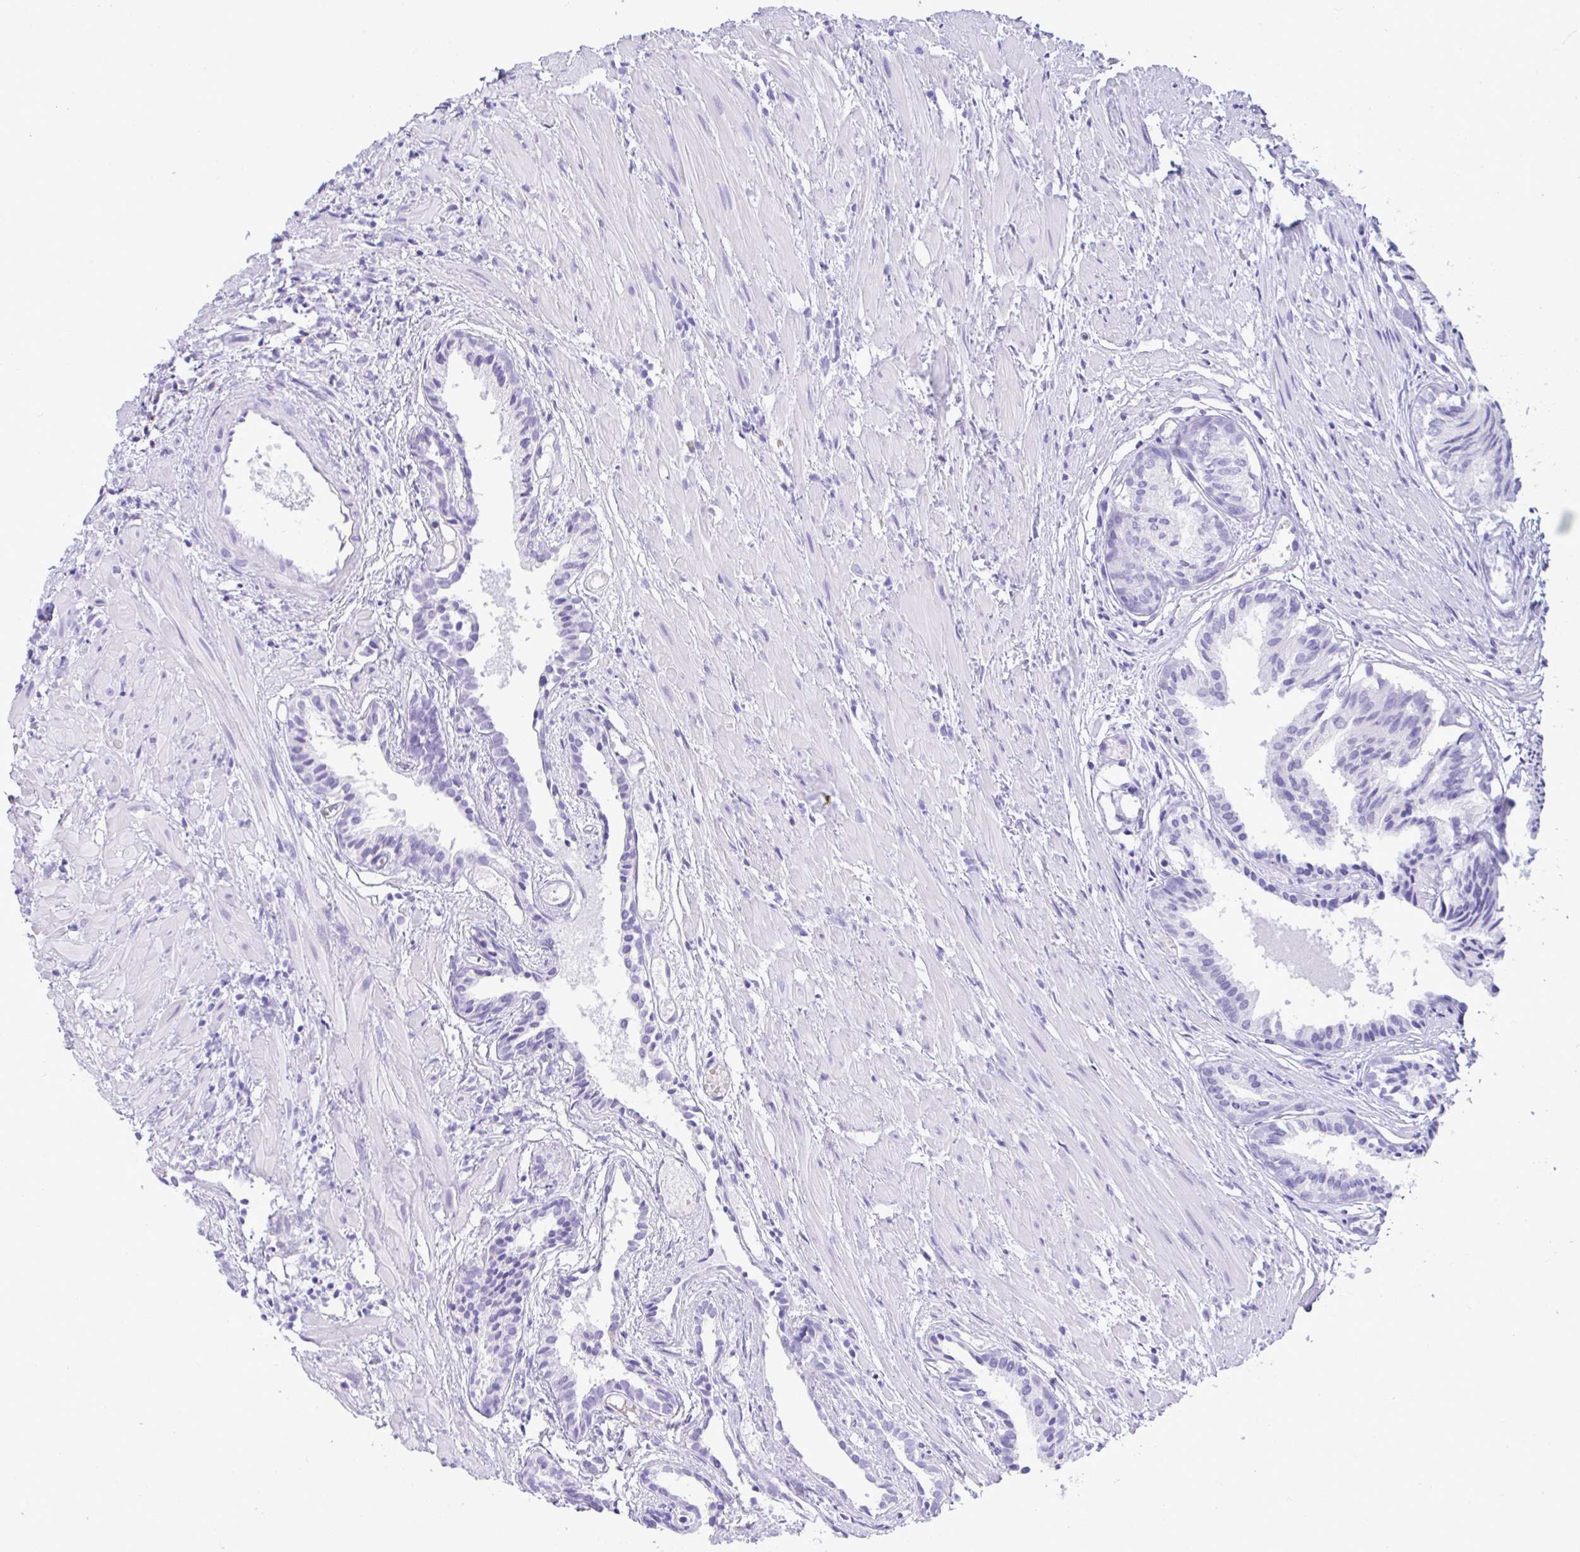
{"staining": {"intensity": "negative", "quantity": "none", "location": "none"}, "tissue": "prostate cancer", "cell_type": "Tumor cells", "image_type": "cancer", "snomed": [{"axis": "morphology", "description": "Adenocarcinoma, High grade"}, {"axis": "topography", "description": "Prostate"}], "caption": "There is no significant expression in tumor cells of prostate cancer (high-grade adenocarcinoma).", "gene": "SEL1L2", "patient": {"sex": "male", "age": 58}}